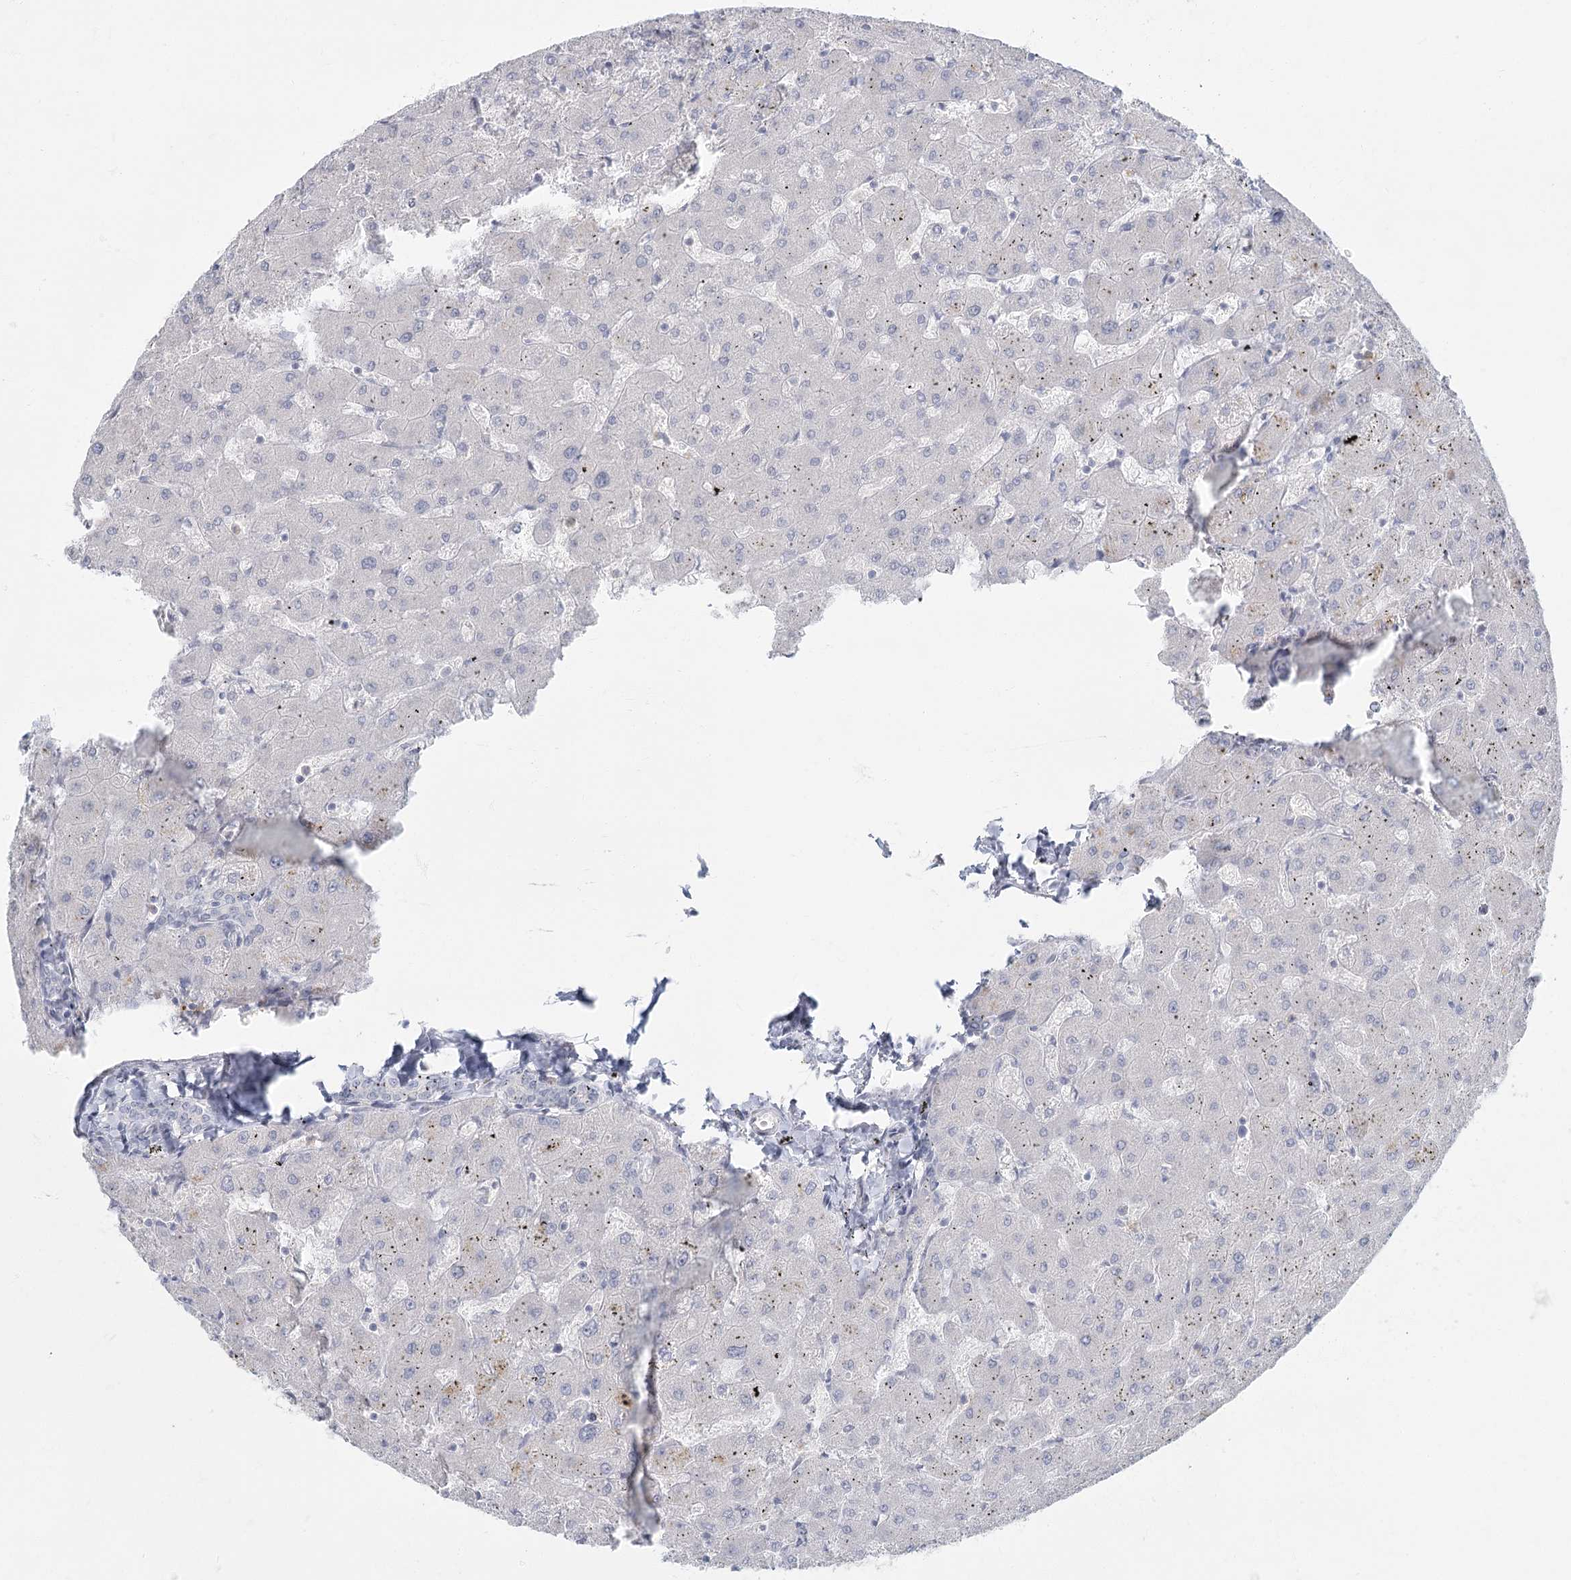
{"staining": {"intensity": "negative", "quantity": "none", "location": "none"}, "tissue": "liver", "cell_type": "Cholangiocytes", "image_type": "normal", "snomed": [{"axis": "morphology", "description": "Normal tissue, NOS"}, {"axis": "topography", "description": "Liver"}], "caption": "Cholangiocytes are negative for brown protein staining in normal liver. (DAB IHC with hematoxylin counter stain).", "gene": "FAM110C", "patient": {"sex": "female", "age": 63}}